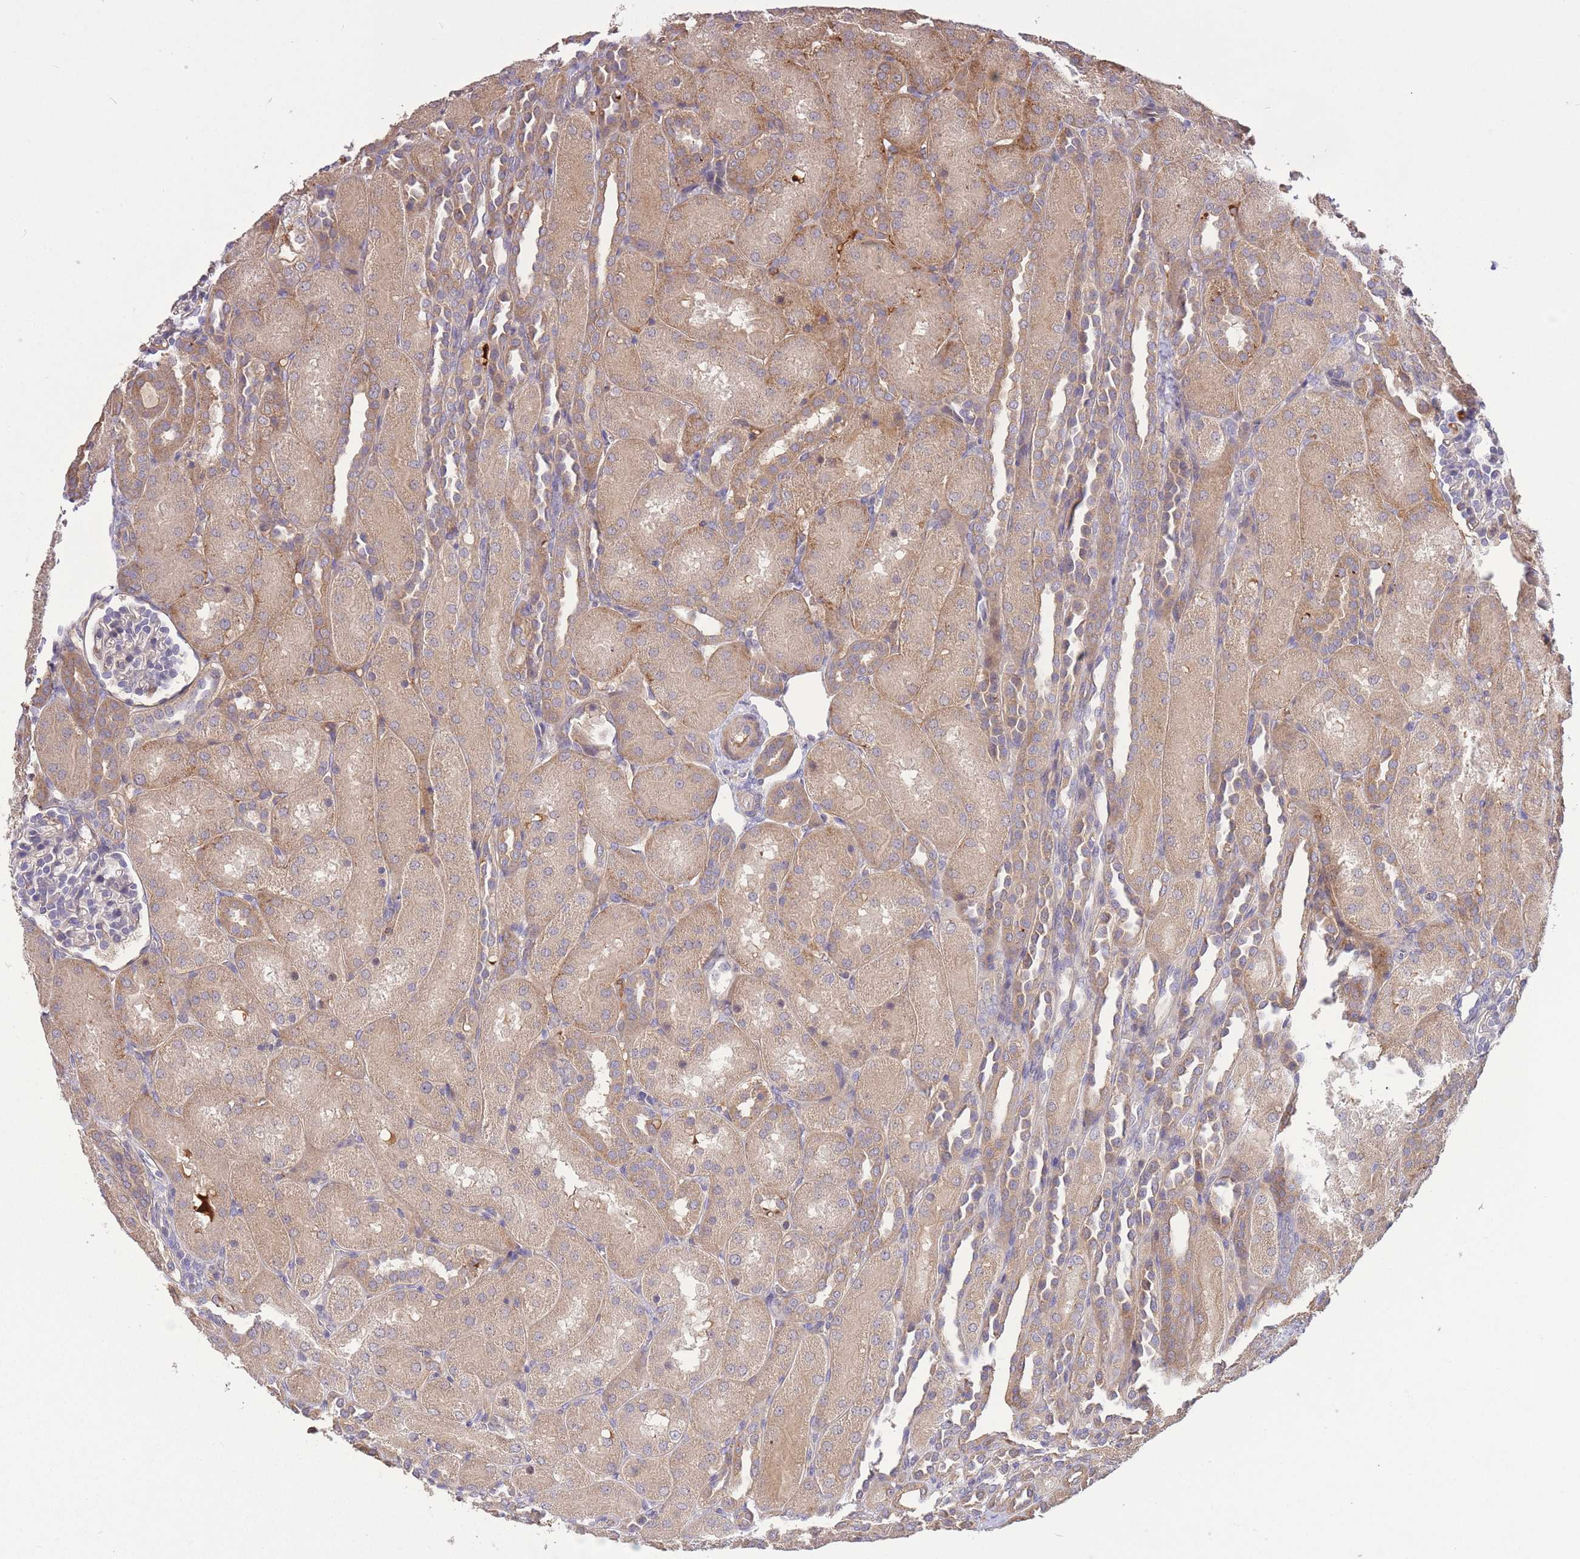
{"staining": {"intensity": "weak", "quantity": "<25%", "location": "cytoplasmic/membranous"}, "tissue": "kidney", "cell_type": "Cells in glomeruli", "image_type": "normal", "snomed": [{"axis": "morphology", "description": "Normal tissue, NOS"}, {"axis": "topography", "description": "Kidney"}], "caption": "Immunohistochemical staining of normal human kidney displays no significant positivity in cells in glomeruli.", "gene": "ZNF304", "patient": {"sex": "male", "age": 1}}